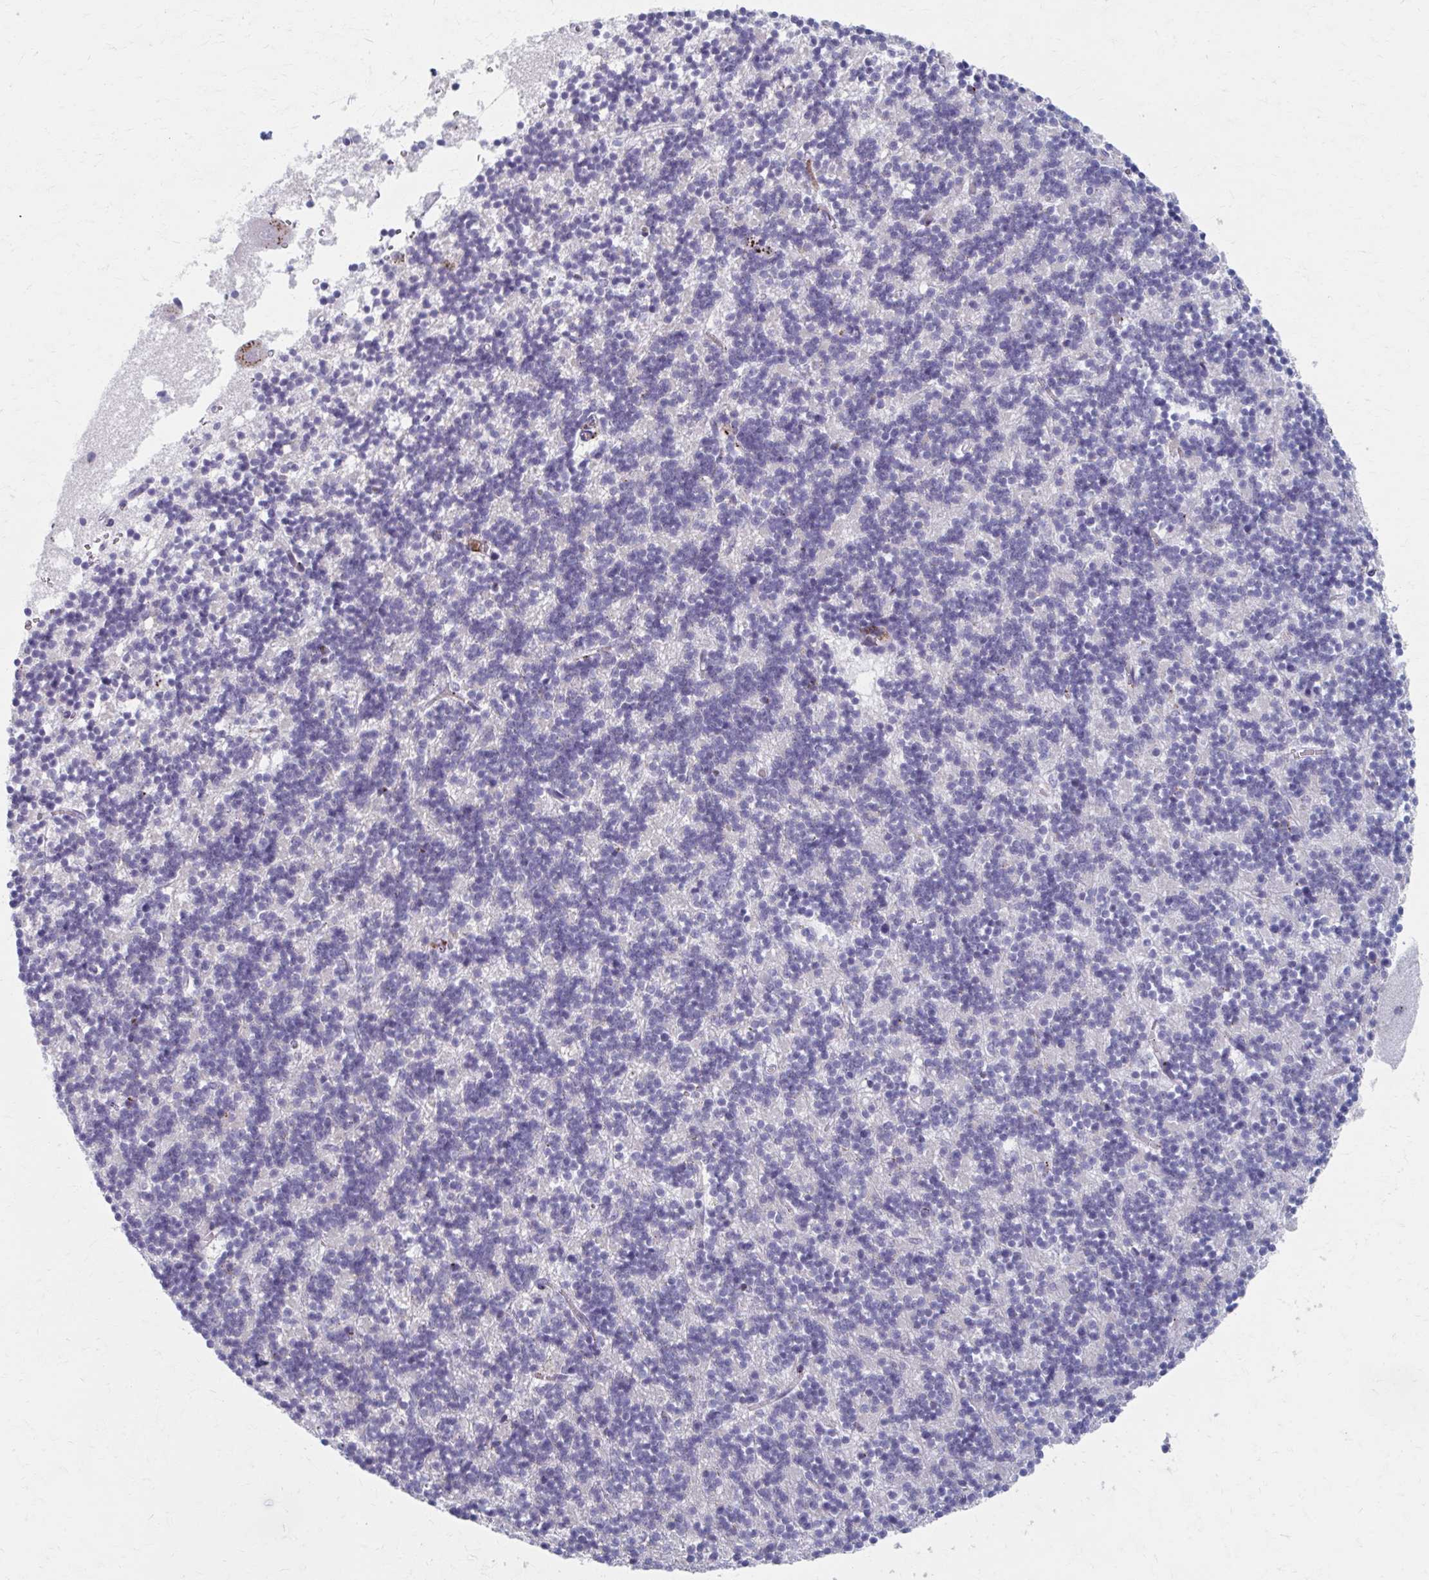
{"staining": {"intensity": "negative", "quantity": "none", "location": "none"}, "tissue": "cerebellum", "cell_type": "Cells in granular layer", "image_type": "normal", "snomed": [{"axis": "morphology", "description": "Normal tissue, NOS"}, {"axis": "topography", "description": "Cerebellum"}], "caption": "Protein analysis of unremarkable cerebellum demonstrates no significant staining in cells in granular layer. Brightfield microscopy of immunohistochemistry (IHC) stained with DAB (brown) and hematoxylin (blue), captured at high magnification.", "gene": "OLFM2", "patient": {"sex": "male", "age": 54}}